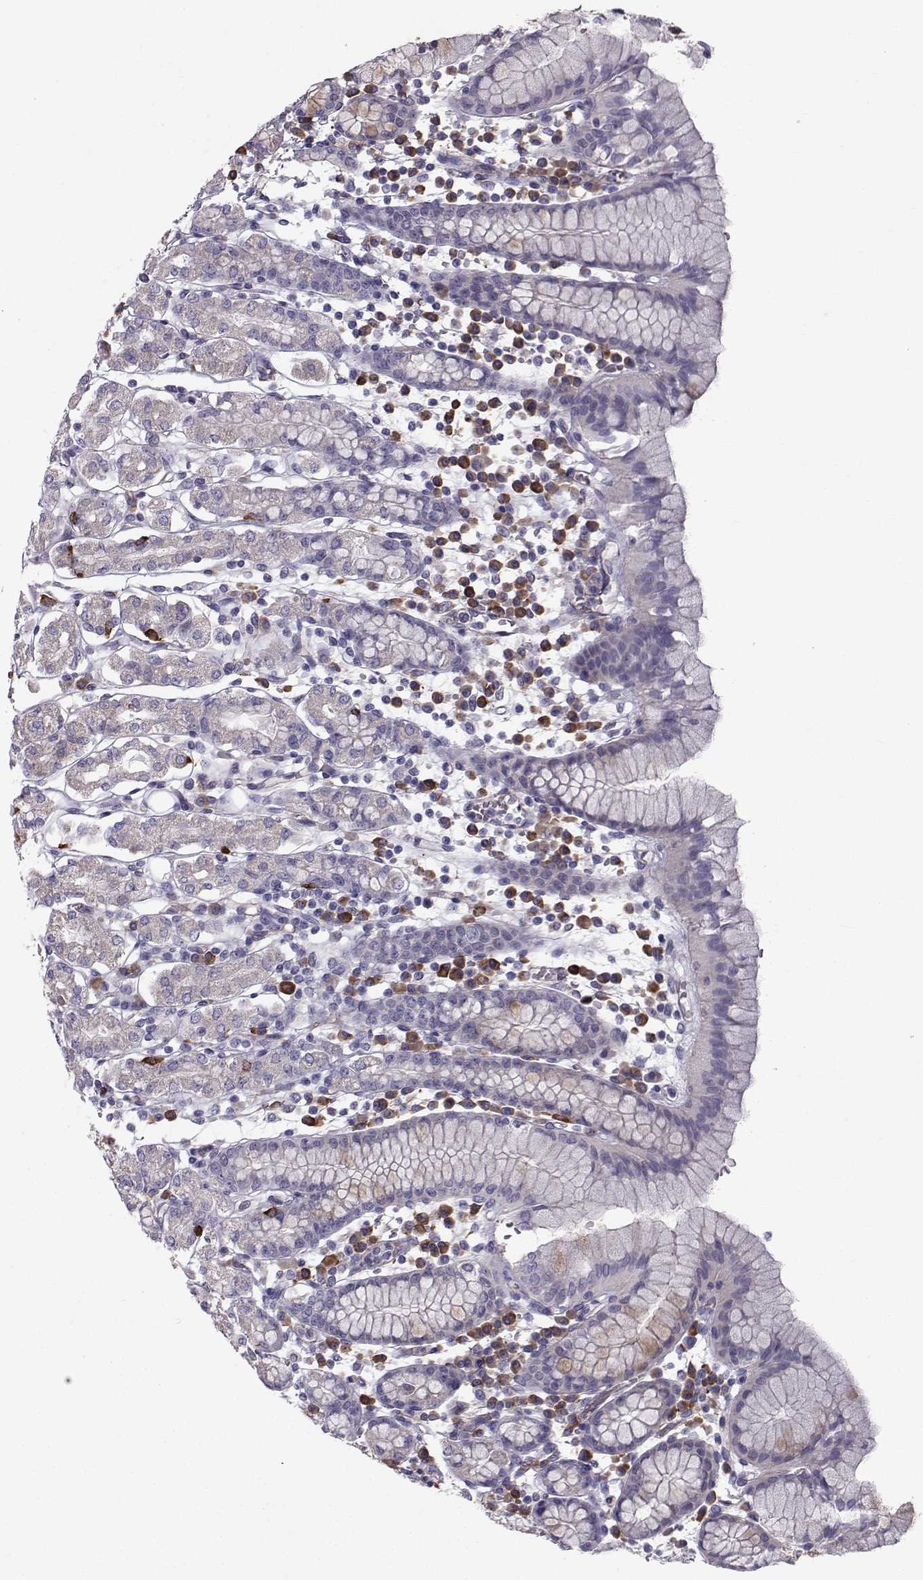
{"staining": {"intensity": "strong", "quantity": "<25%", "location": "cytoplasmic/membranous"}, "tissue": "stomach", "cell_type": "Glandular cells", "image_type": "normal", "snomed": [{"axis": "morphology", "description": "Normal tissue, NOS"}, {"axis": "topography", "description": "Stomach, upper"}, {"axis": "topography", "description": "Stomach"}], "caption": "This is an image of immunohistochemistry staining of normal stomach, which shows strong positivity in the cytoplasmic/membranous of glandular cells.", "gene": "QPCT", "patient": {"sex": "male", "age": 62}}